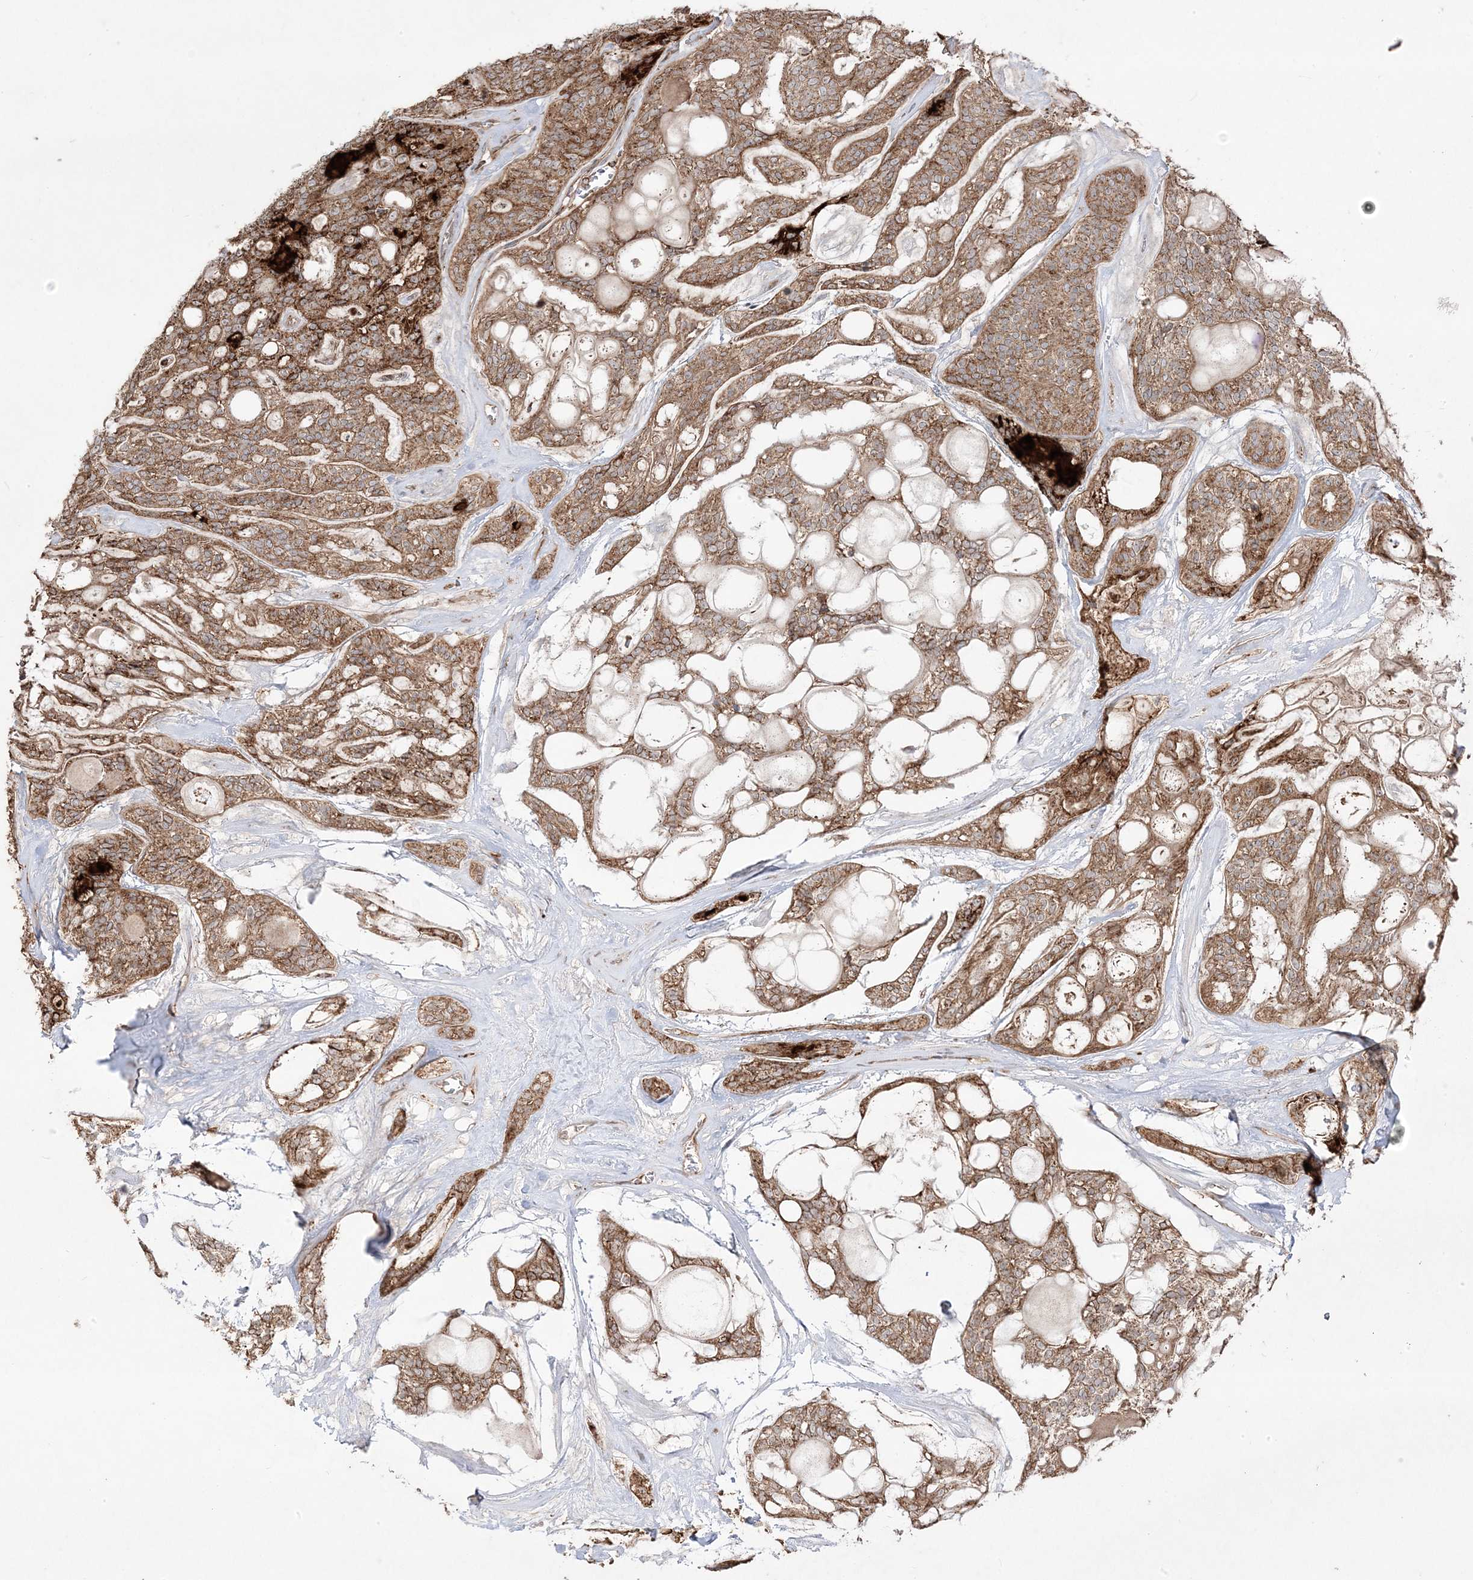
{"staining": {"intensity": "moderate", "quantity": ">75%", "location": "cytoplasmic/membranous"}, "tissue": "head and neck cancer", "cell_type": "Tumor cells", "image_type": "cancer", "snomed": [{"axis": "morphology", "description": "Adenocarcinoma, NOS"}, {"axis": "topography", "description": "Head-Neck"}], "caption": "Protein expression by immunohistochemistry demonstrates moderate cytoplasmic/membranous expression in approximately >75% of tumor cells in head and neck adenocarcinoma.", "gene": "CLUAP1", "patient": {"sex": "male", "age": 66}}